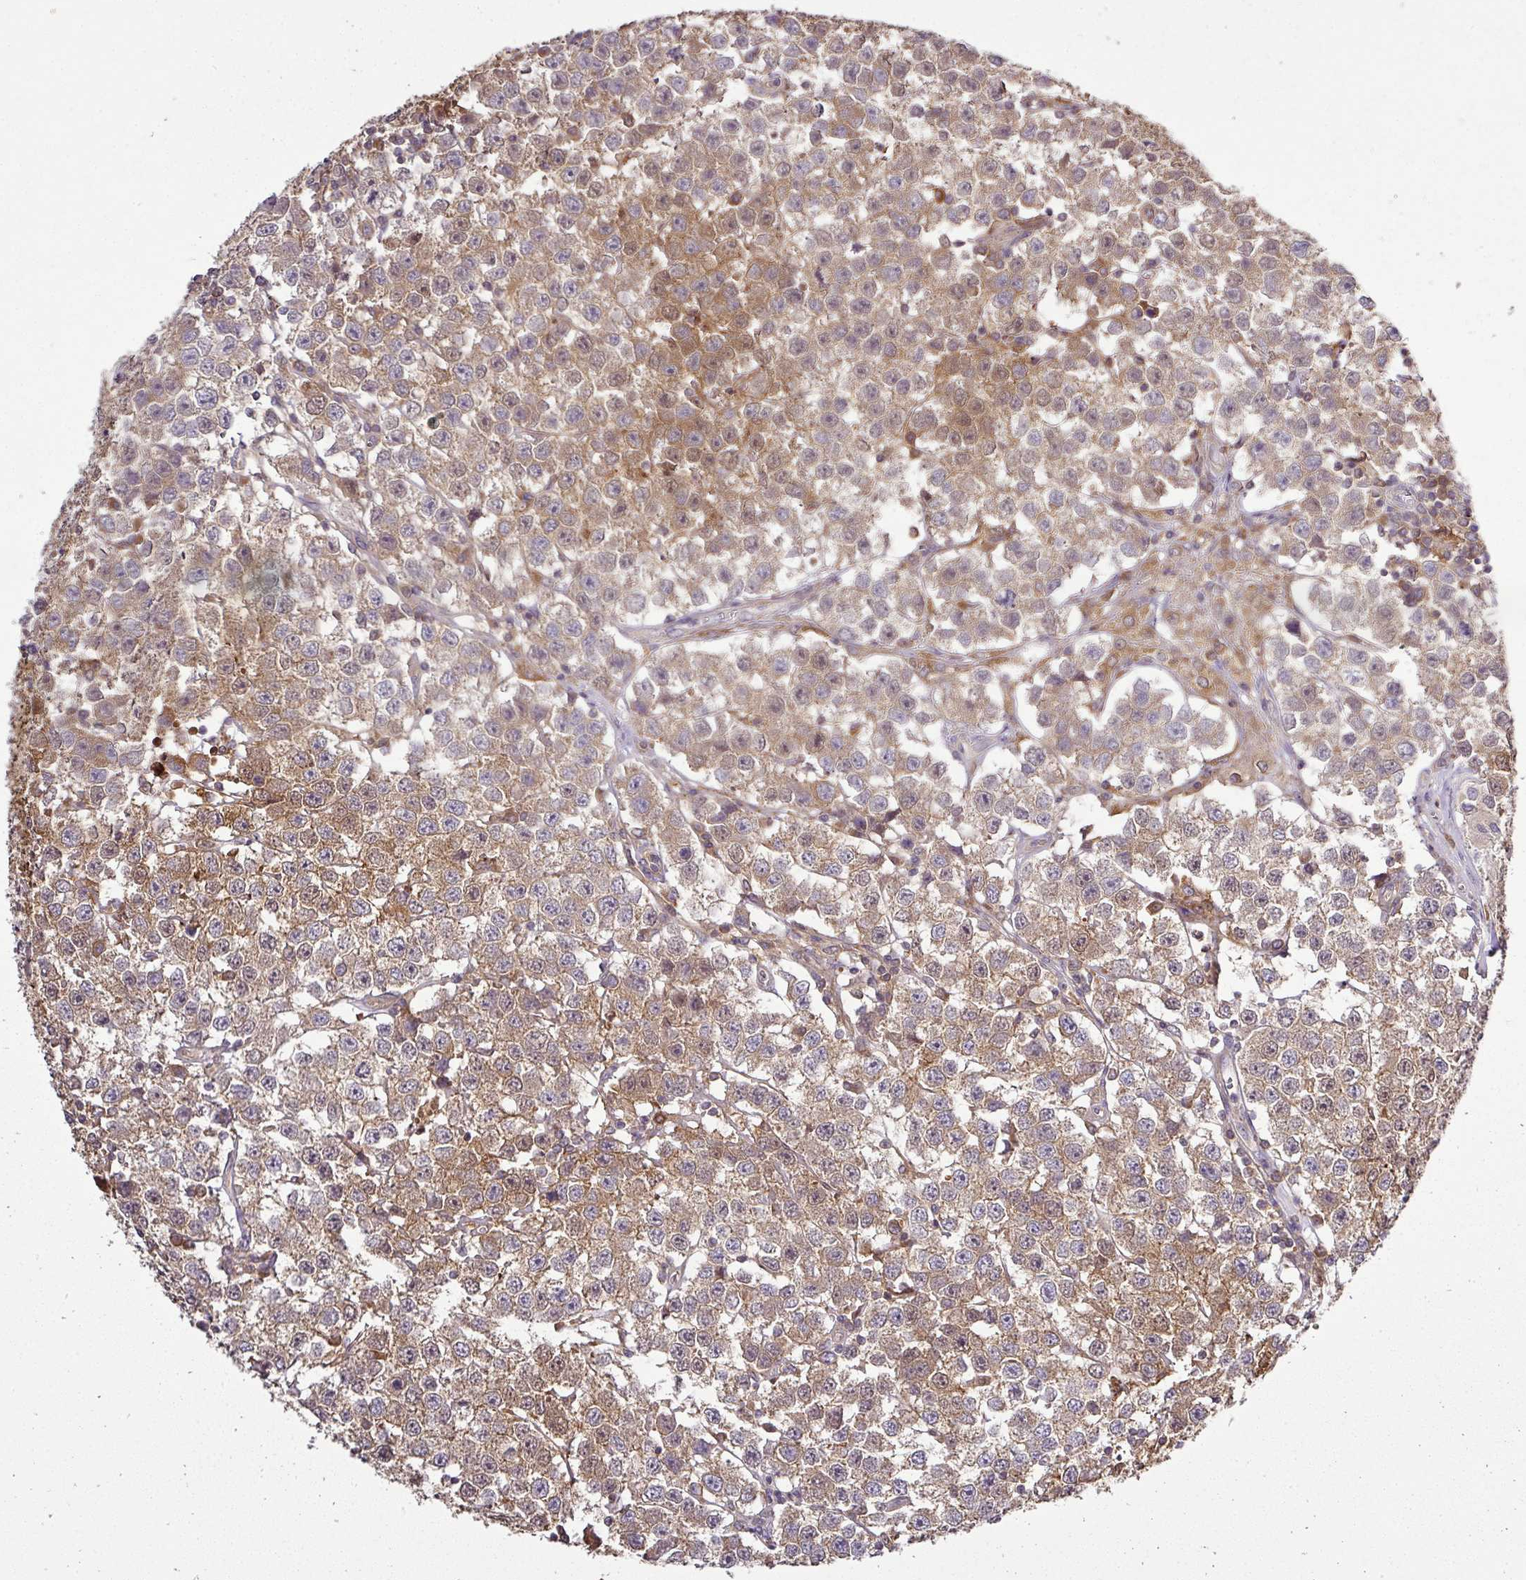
{"staining": {"intensity": "moderate", "quantity": ">75%", "location": "cytoplasmic/membranous"}, "tissue": "testis cancer", "cell_type": "Tumor cells", "image_type": "cancer", "snomed": [{"axis": "morphology", "description": "Seminoma, NOS"}, {"axis": "topography", "description": "Testis"}], "caption": "This micrograph displays IHC staining of human testis cancer, with medium moderate cytoplasmic/membranous positivity in approximately >75% of tumor cells.", "gene": "TMEM107", "patient": {"sex": "male", "age": 34}}